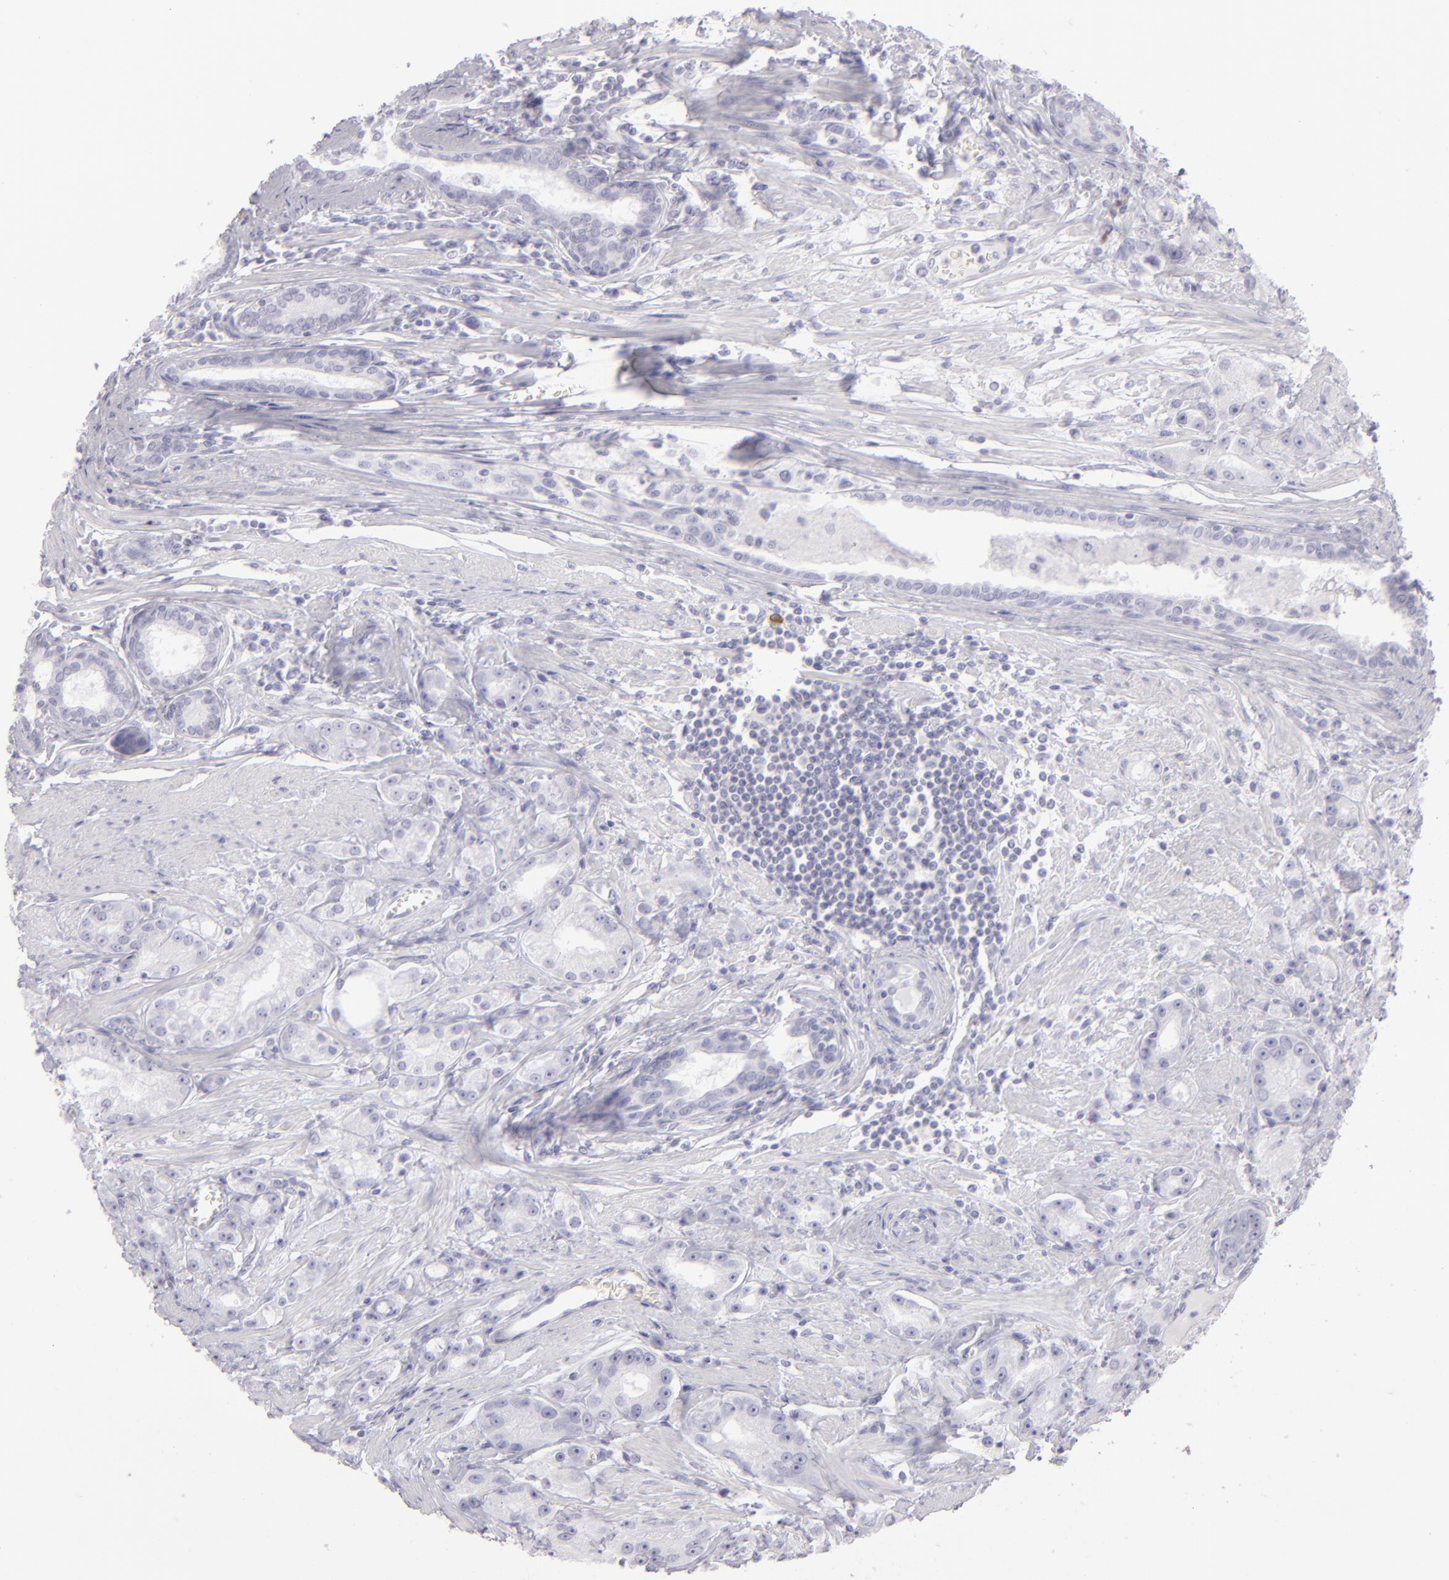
{"staining": {"intensity": "negative", "quantity": "none", "location": "none"}, "tissue": "prostate cancer", "cell_type": "Tumor cells", "image_type": "cancer", "snomed": [{"axis": "morphology", "description": "Adenocarcinoma, Medium grade"}, {"axis": "topography", "description": "Prostate"}], "caption": "This image is of prostate cancer stained with immunohistochemistry to label a protein in brown with the nuclei are counter-stained blue. There is no positivity in tumor cells.", "gene": "FLG", "patient": {"sex": "male", "age": 72}}